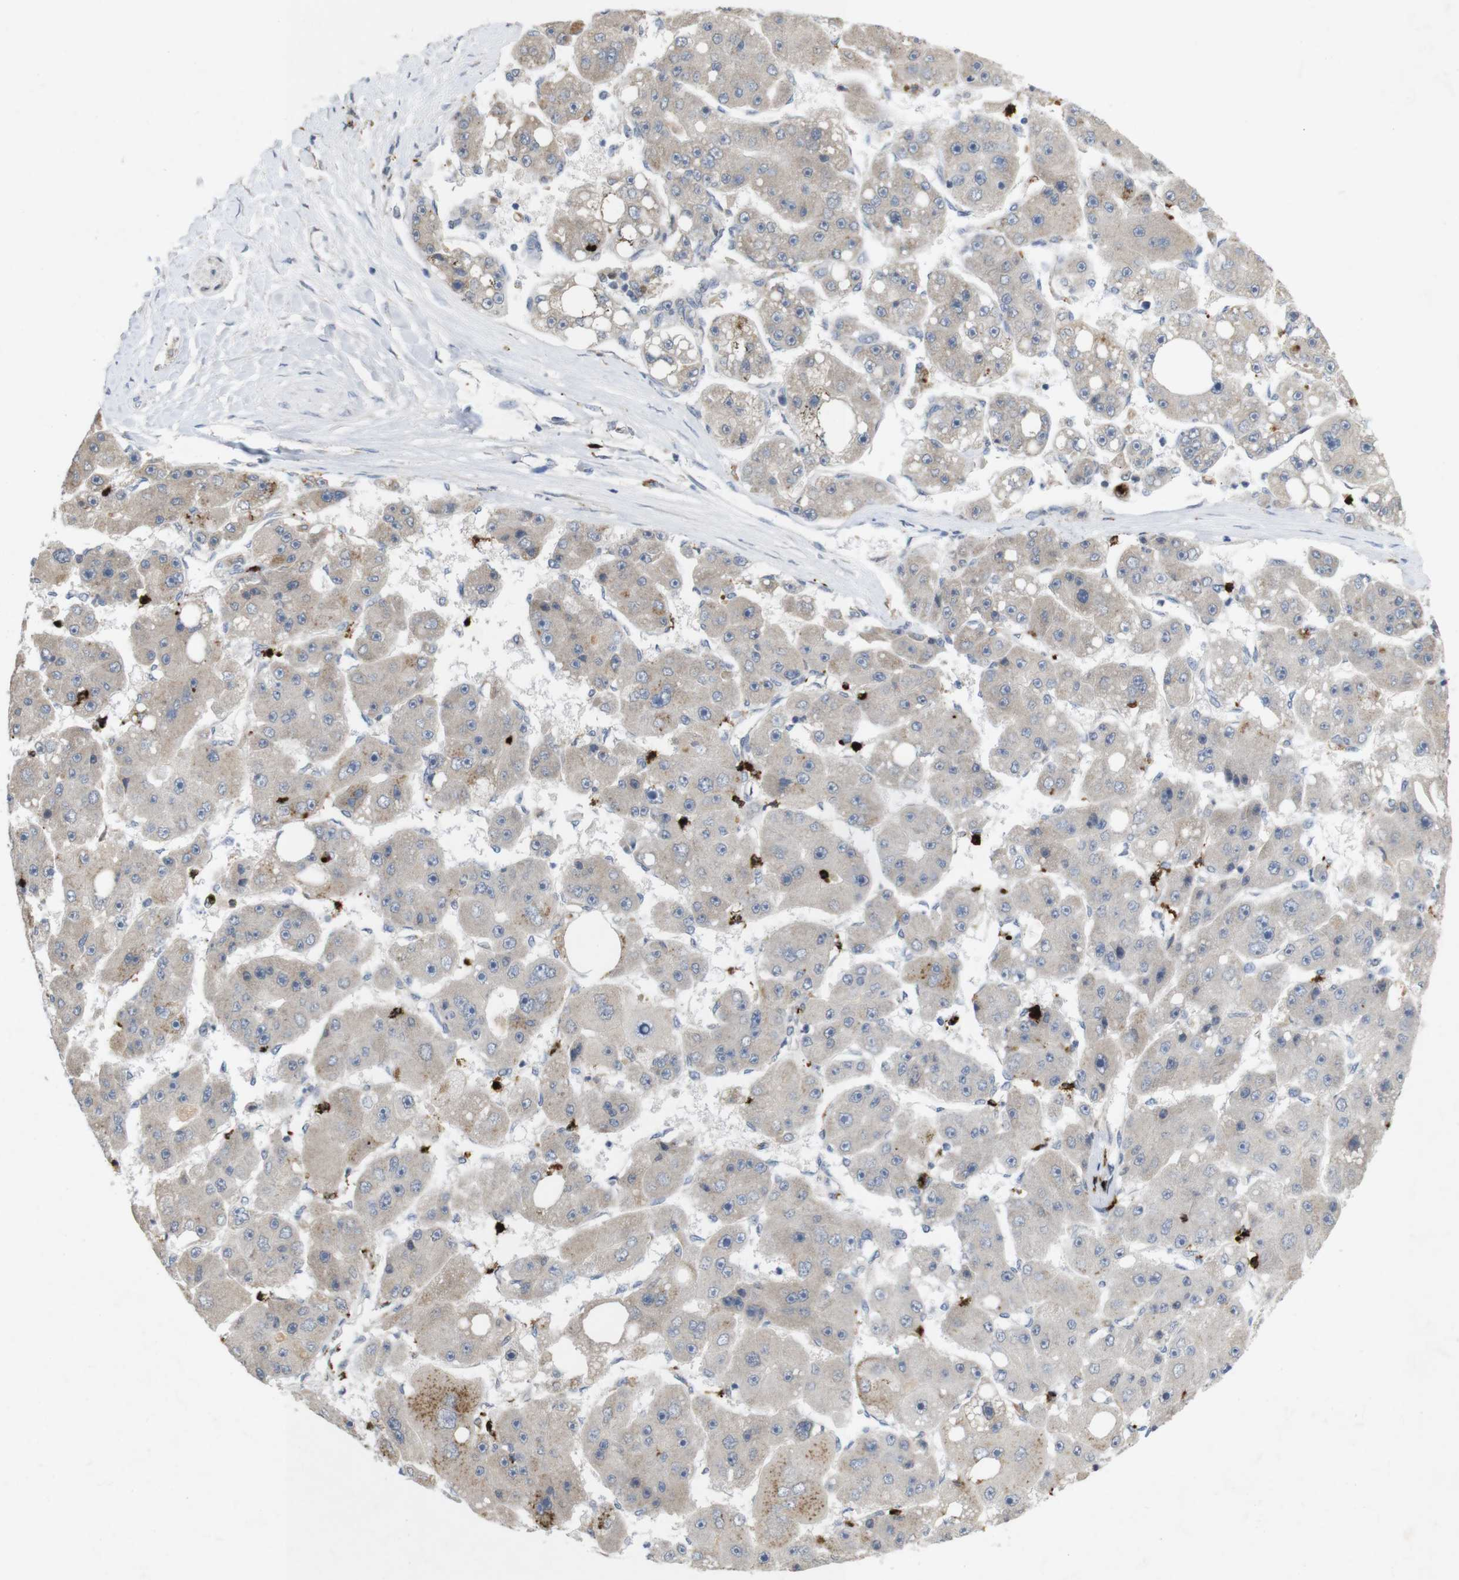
{"staining": {"intensity": "negative", "quantity": "none", "location": "none"}, "tissue": "liver cancer", "cell_type": "Tumor cells", "image_type": "cancer", "snomed": [{"axis": "morphology", "description": "Carcinoma, Hepatocellular, NOS"}, {"axis": "topography", "description": "Liver"}], "caption": "Liver cancer (hepatocellular carcinoma) stained for a protein using IHC reveals no positivity tumor cells.", "gene": "TSPAN14", "patient": {"sex": "female", "age": 61}}